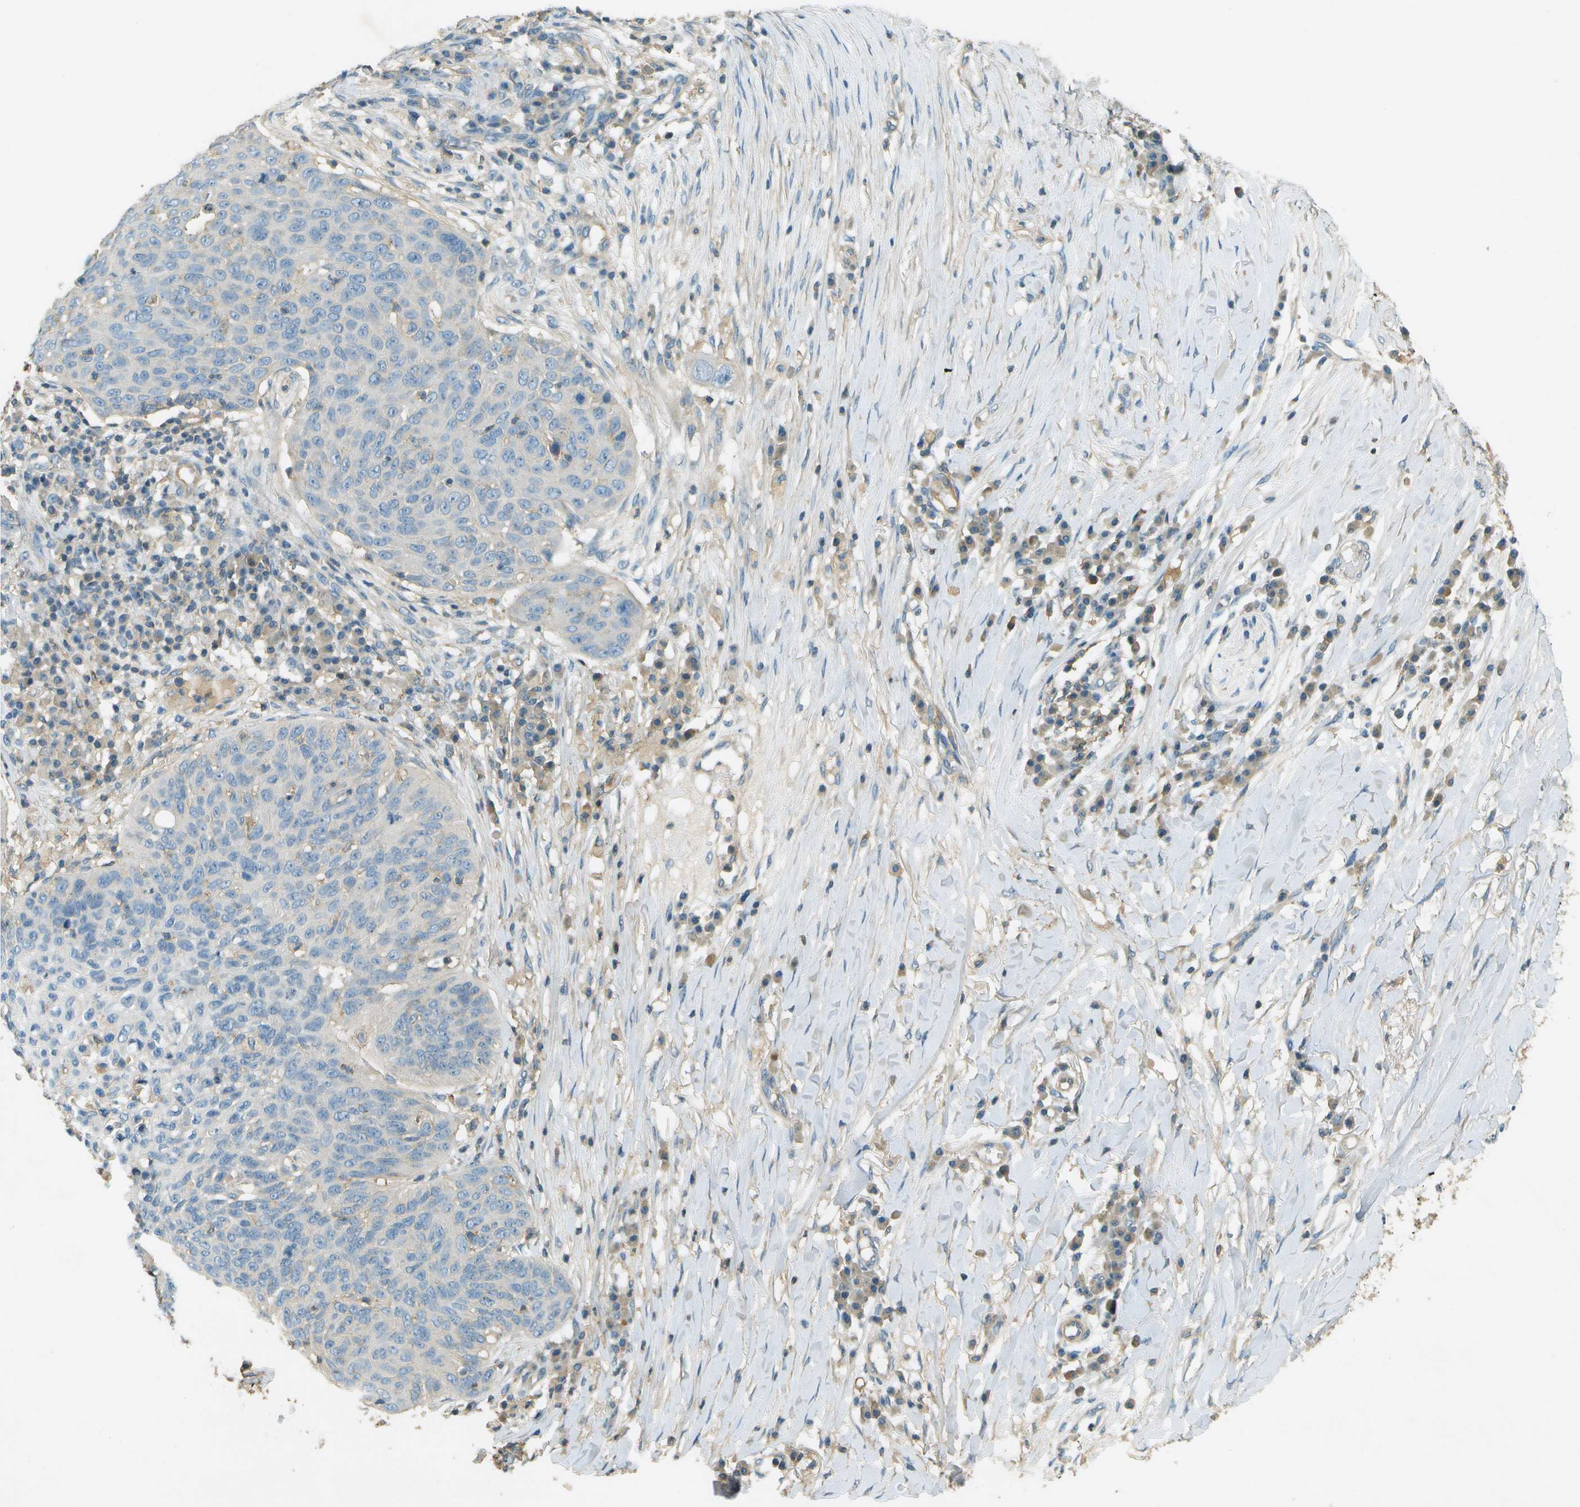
{"staining": {"intensity": "moderate", "quantity": "<25%", "location": "cytoplasmic/membranous"}, "tissue": "skin cancer", "cell_type": "Tumor cells", "image_type": "cancer", "snomed": [{"axis": "morphology", "description": "Squamous cell carcinoma in situ, NOS"}, {"axis": "morphology", "description": "Squamous cell carcinoma, NOS"}, {"axis": "topography", "description": "Skin"}], "caption": "Immunohistochemical staining of squamous cell carcinoma in situ (skin) reveals low levels of moderate cytoplasmic/membranous staining in about <25% of tumor cells.", "gene": "NUDT4", "patient": {"sex": "male", "age": 93}}